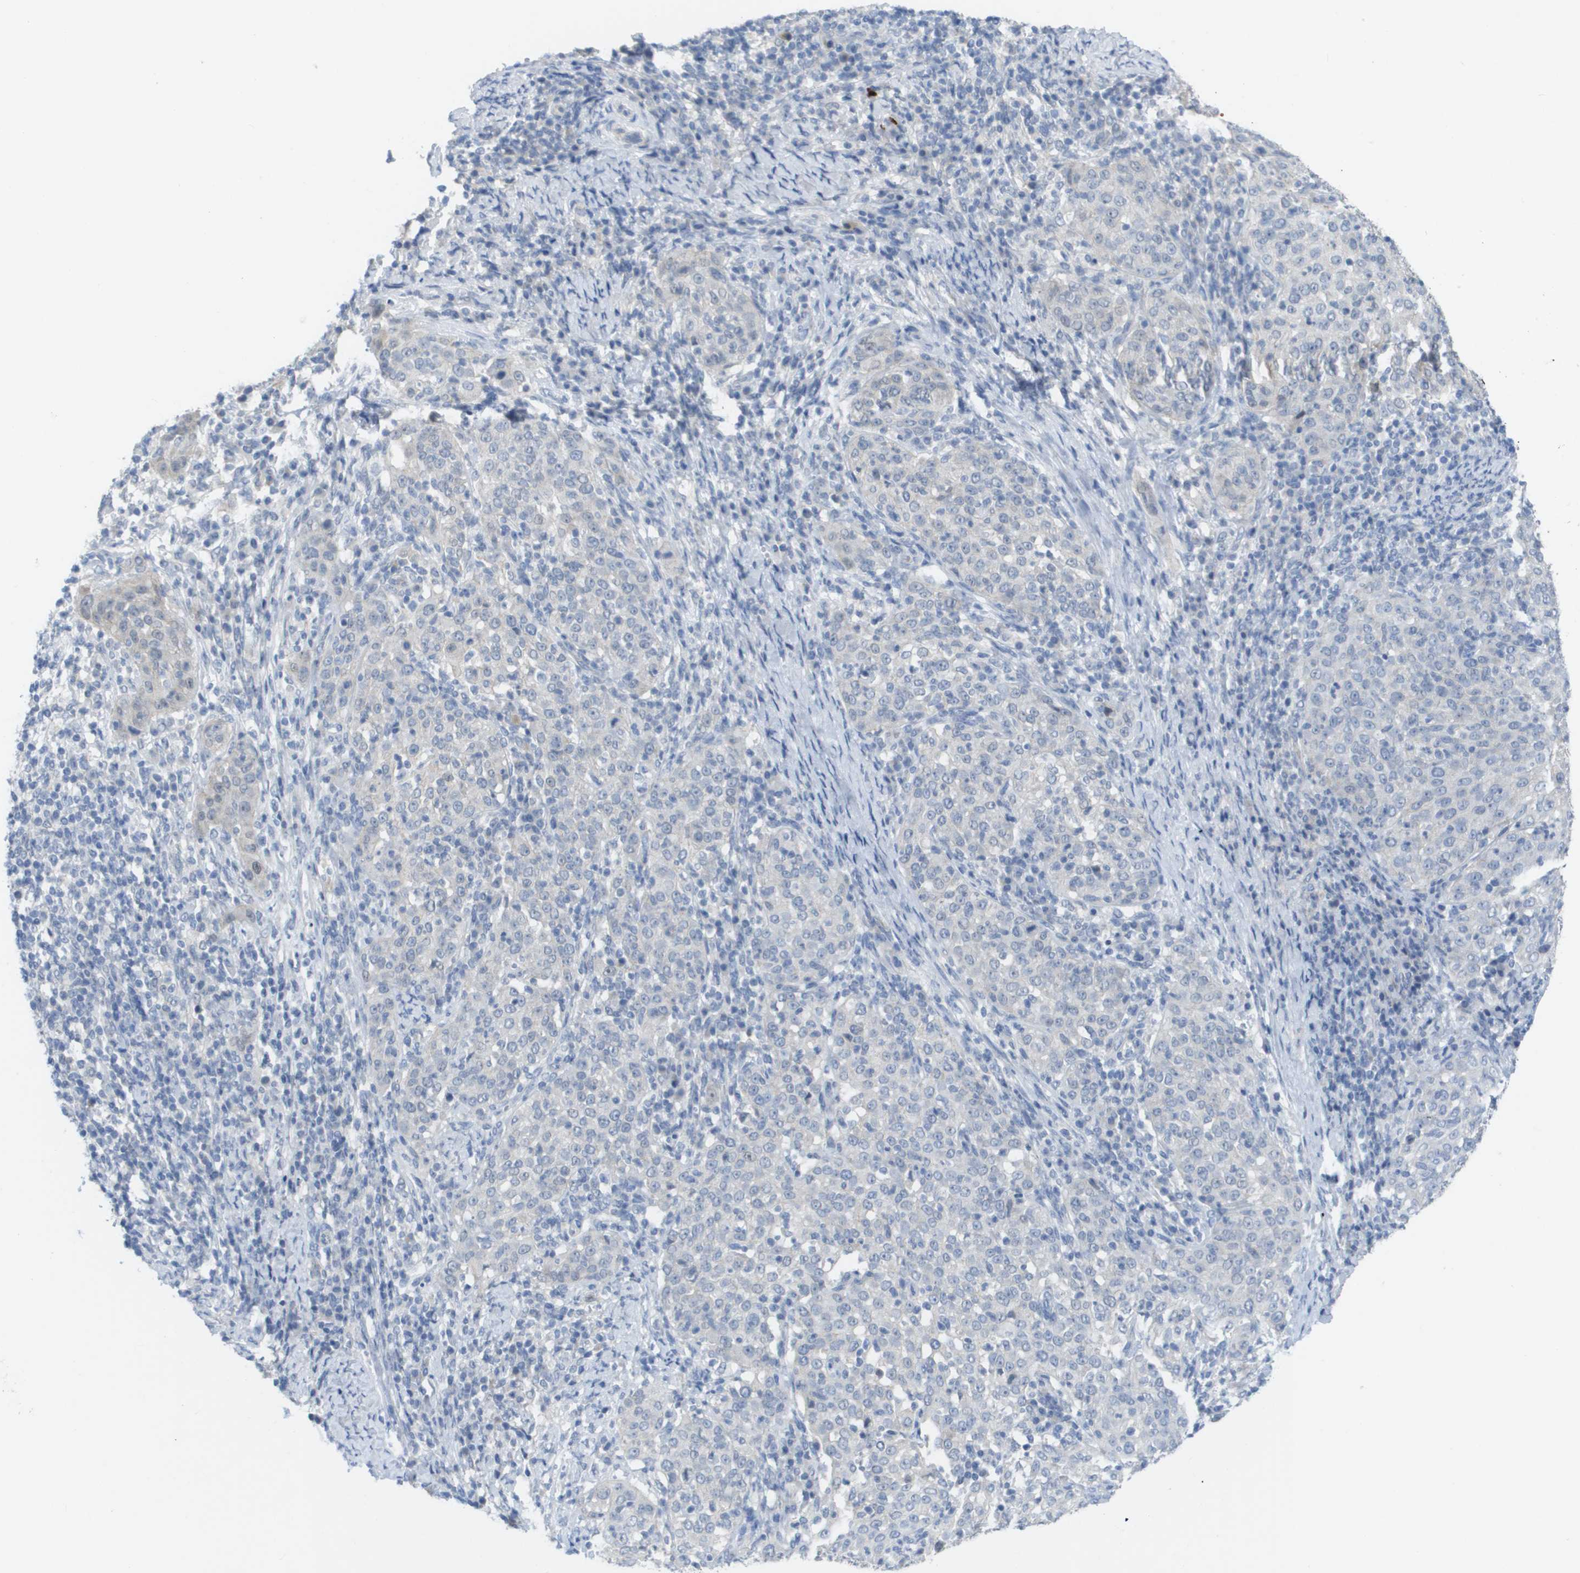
{"staining": {"intensity": "weak", "quantity": "<25%", "location": "cytoplasmic/membranous"}, "tissue": "cervical cancer", "cell_type": "Tumor cells", "image_type": "cancer", "snomed": [{"axis": "morphology", "description": "Squamous cell carcinoma, NOS"}, {"axis": "topography", "description": "Cervix"}], "caption": "DAB (3,3'-diaminobenzidine) immunohistochemical staining of human cervical cancer (squamous cell carcinoma) demonstrates no significant staining in tumor cells. (DAB immunohistochemistry (IHC) visualized using brightfield microscopy, high magnification).", "gene": "PDE4A", "patient": {"sex": "female", "age": 51}}